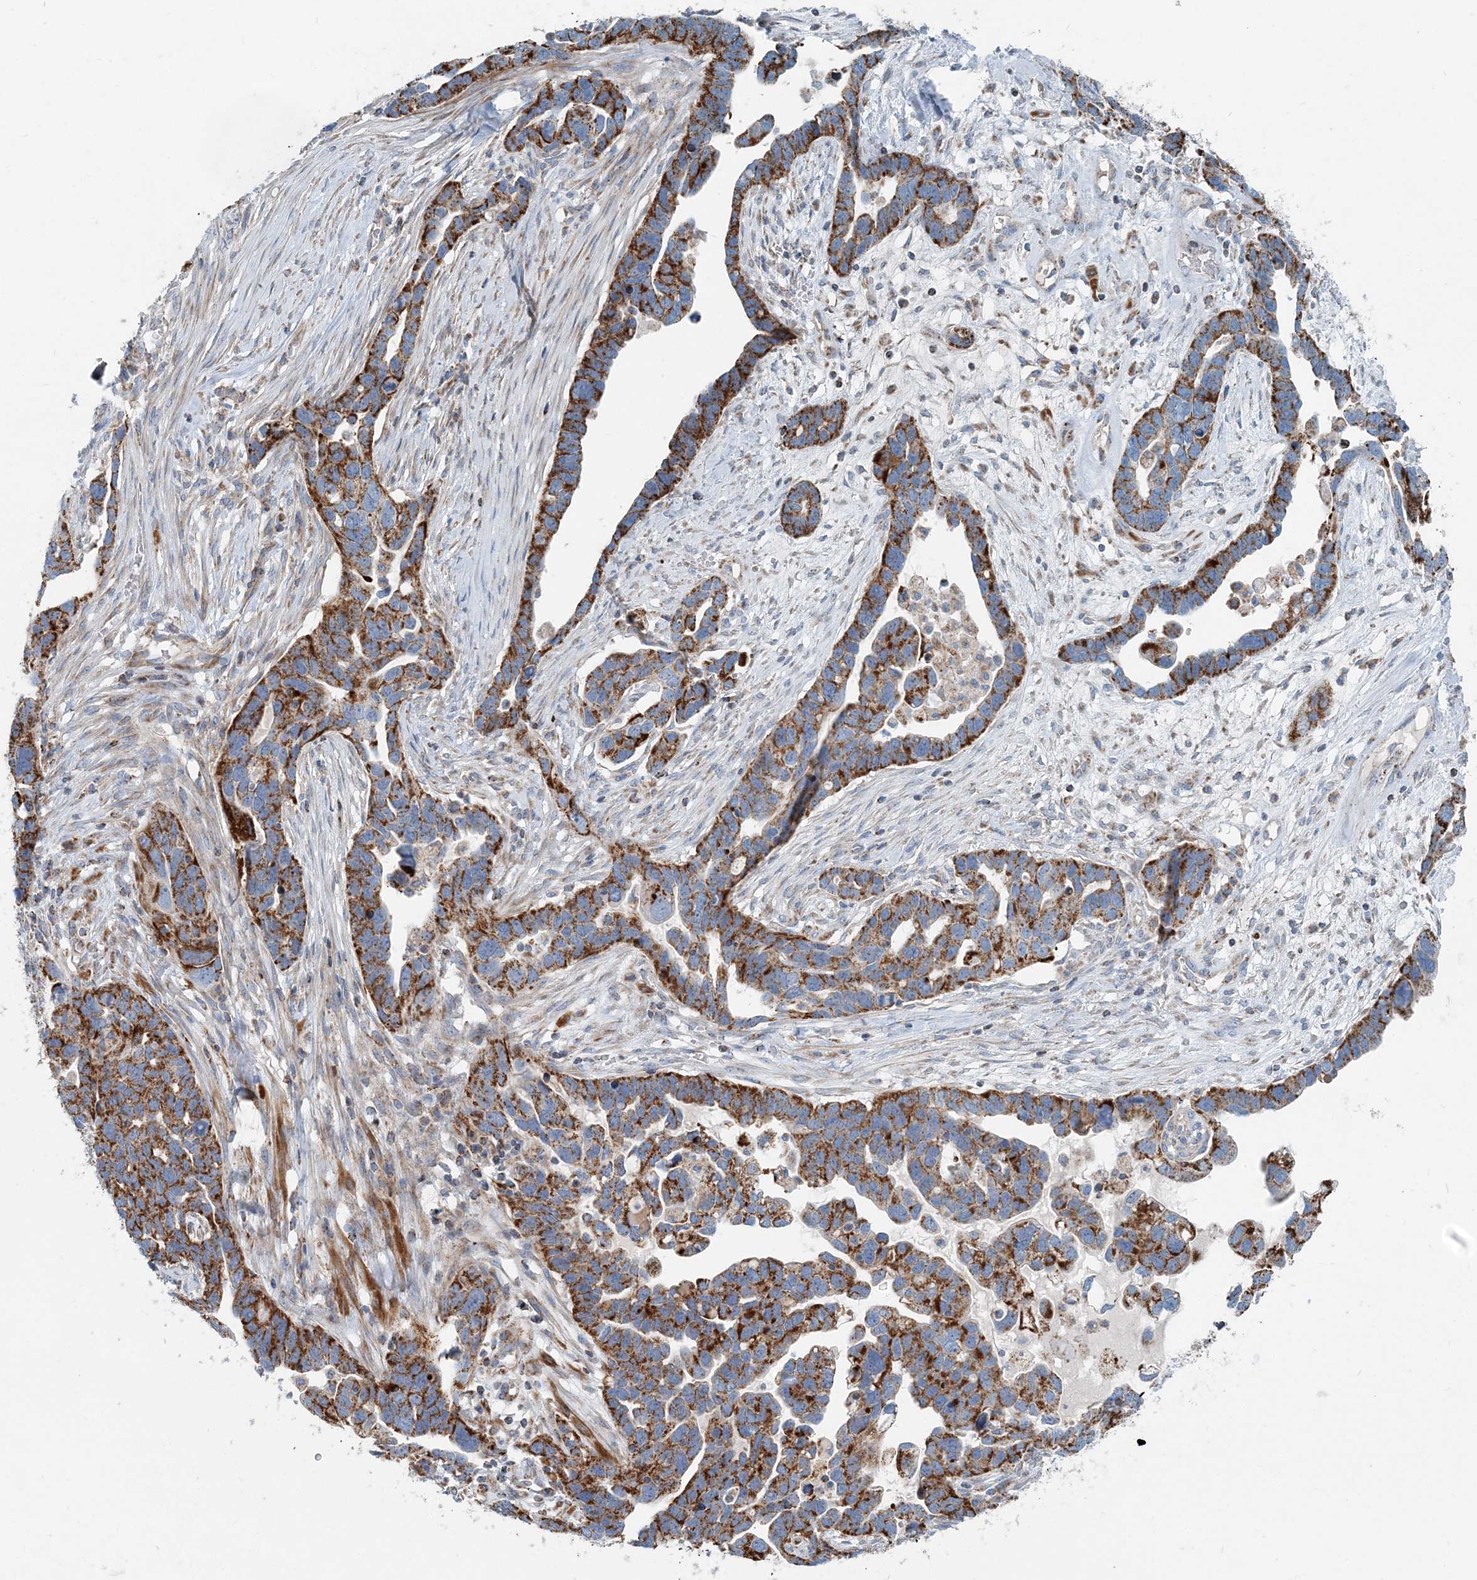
{"staining": {"intensity": "strong", "quantity": ">75%", "location": "cytoplasmic/membranous"}, "tissue": "ovarian cancer", "cell_type": "Tumor cells", "image_type": "cancer", "snomed": [{"axis": "morphology", "description": "Cystadenocarcinoma, serous, NOS"}, {"axis": "topography", "description": "Ovary"}], "caption": "This is a photomicrograph of IHC staining of ovarian cancer, which shows strong staining in the cytoplasmic/membranous of tumor cells.", "gene": "INTU", "patient": {"sex": "female", "age": 54}}